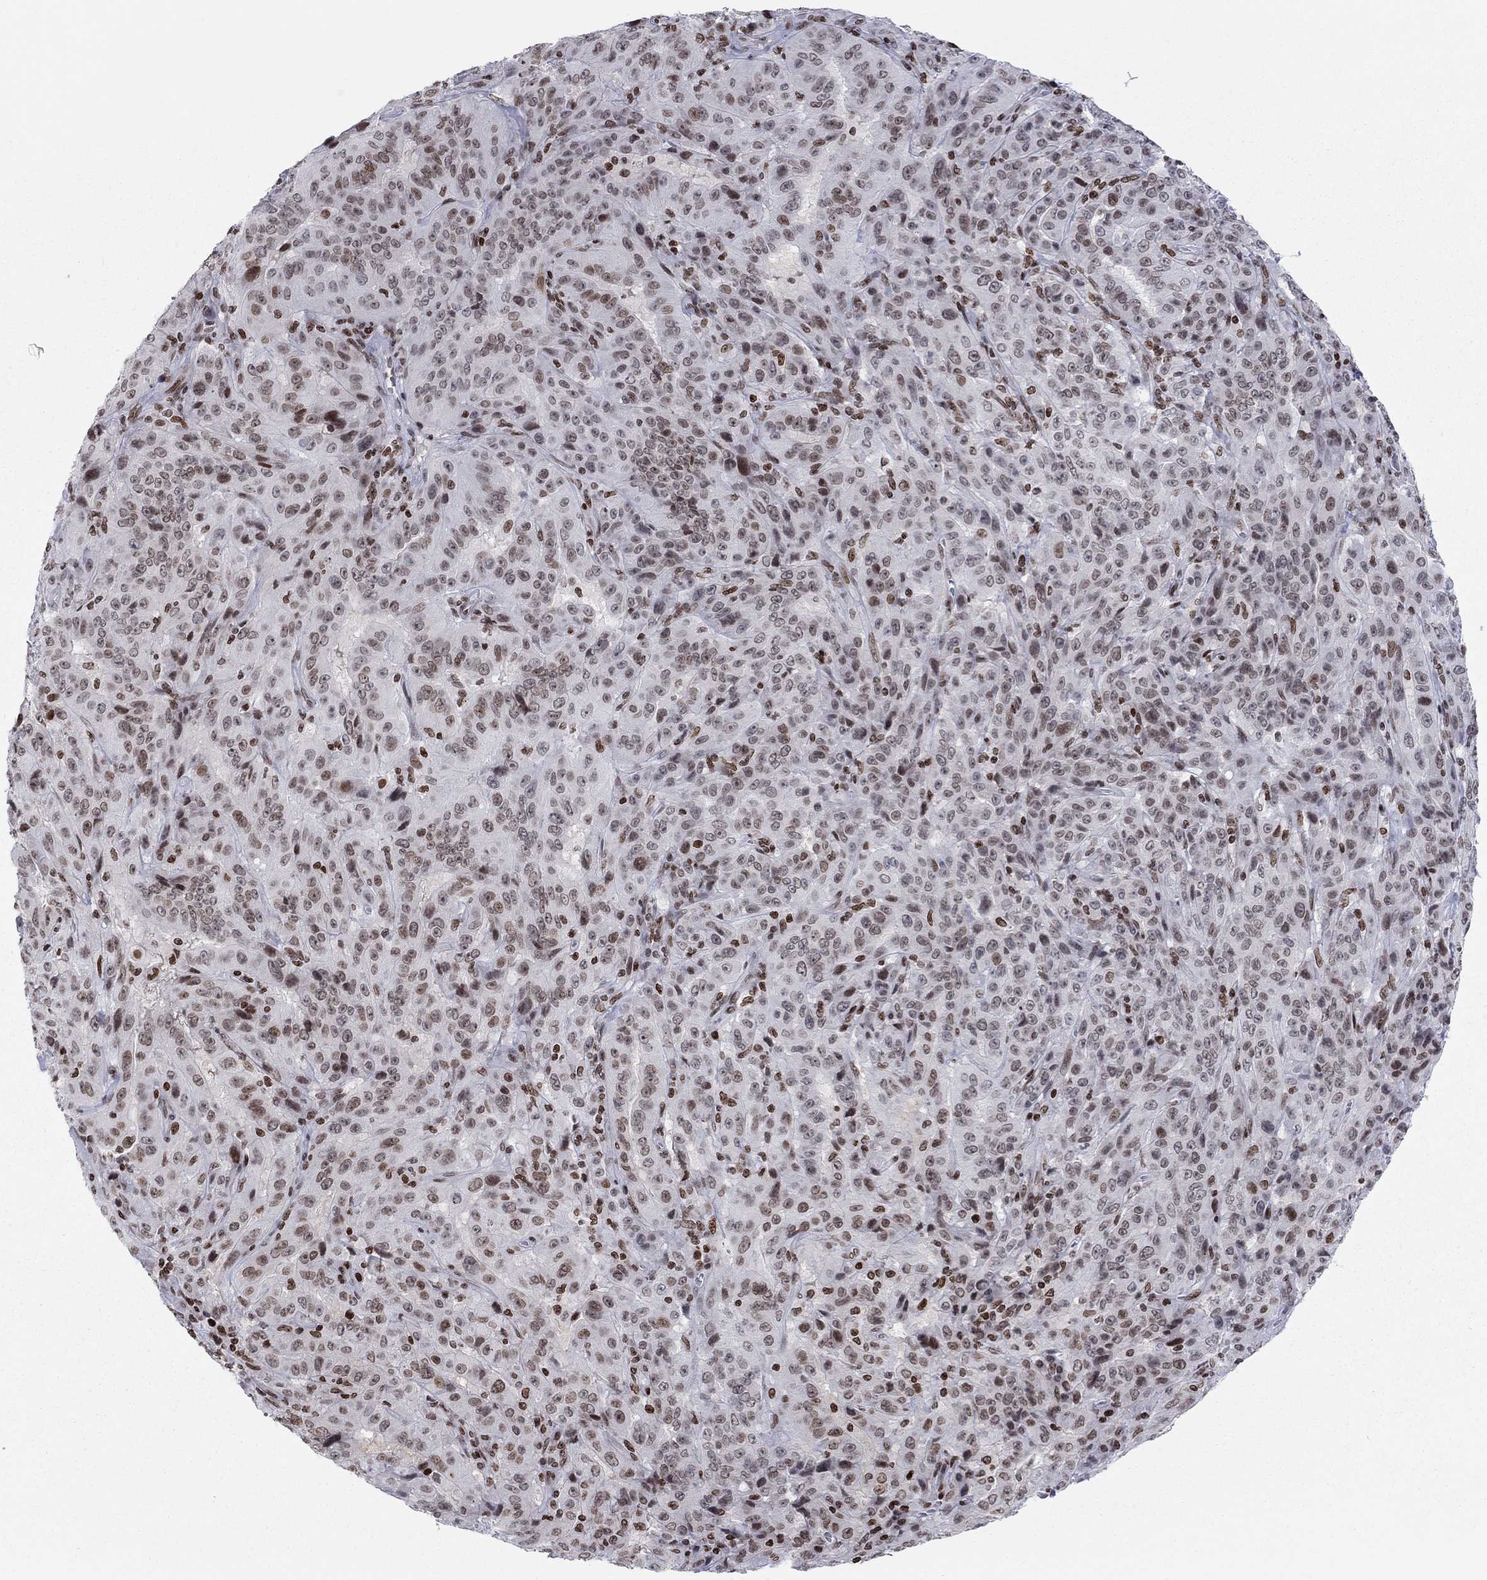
{"staining": {"intensity": "moderate", "quantity": "<25%", "location": "nuclear"}, "tissue": "pancreatic cancer", "cell_type": "Tumor cells", "image_type": "cancer", "snomed": [{"axis": "morphology", "description": "Adenocarcinoma, NOS"}, {"axis": "topography", "description": "Pancreas"}], "caption": "IHC staining of adenocarcinoma (pancreatic), which exhibits low levels of moderate nuclear staining in approximately <25% of tumor cells indicating moderate nuclear protein staining. The staining was performed using DAB (brown) for protein detection and nuclei were counterstained in hematoxylin (blue).", "gene": "H2AX", "patient": {"sex": "male", "age": 63}}